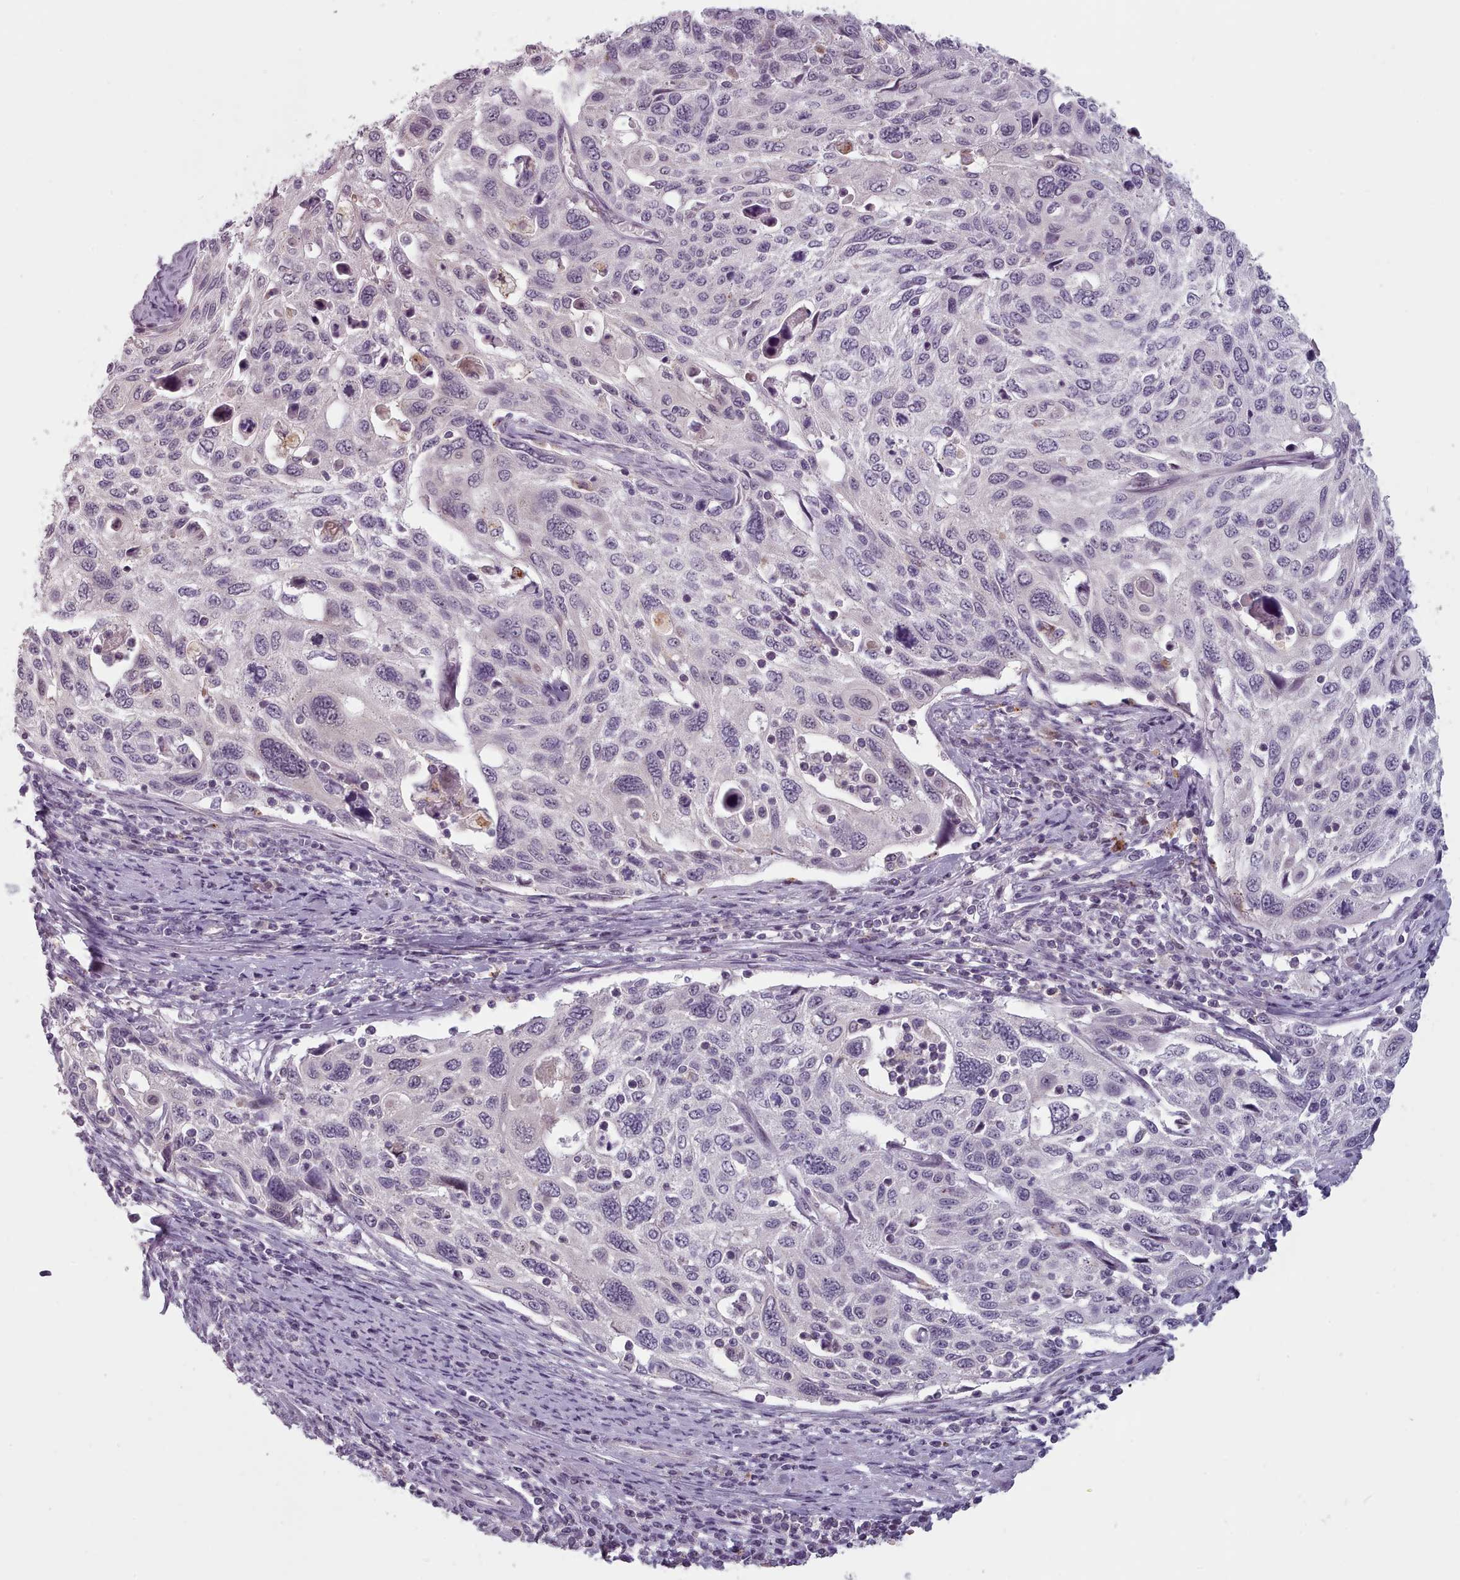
{"staining": {"intensity": "negative", "quantity": "none", "location": "none"}, "tissue": "cervical cancer", "cell_type": "Tumor cells", "image_type": "cancer", "snomed": [{"axis": "morphology", "description": "Squamous cell carcinoma, NOS"}, {"axis": "topography", "description": "Cervix"}], "caption": "This is an IHC photomicrograph of cervical cancer (squamous cell carcinoma). There is no positivity in tumor cells.", "gene": "PBX4", "patient": {"sex": "female", "age": 70}}